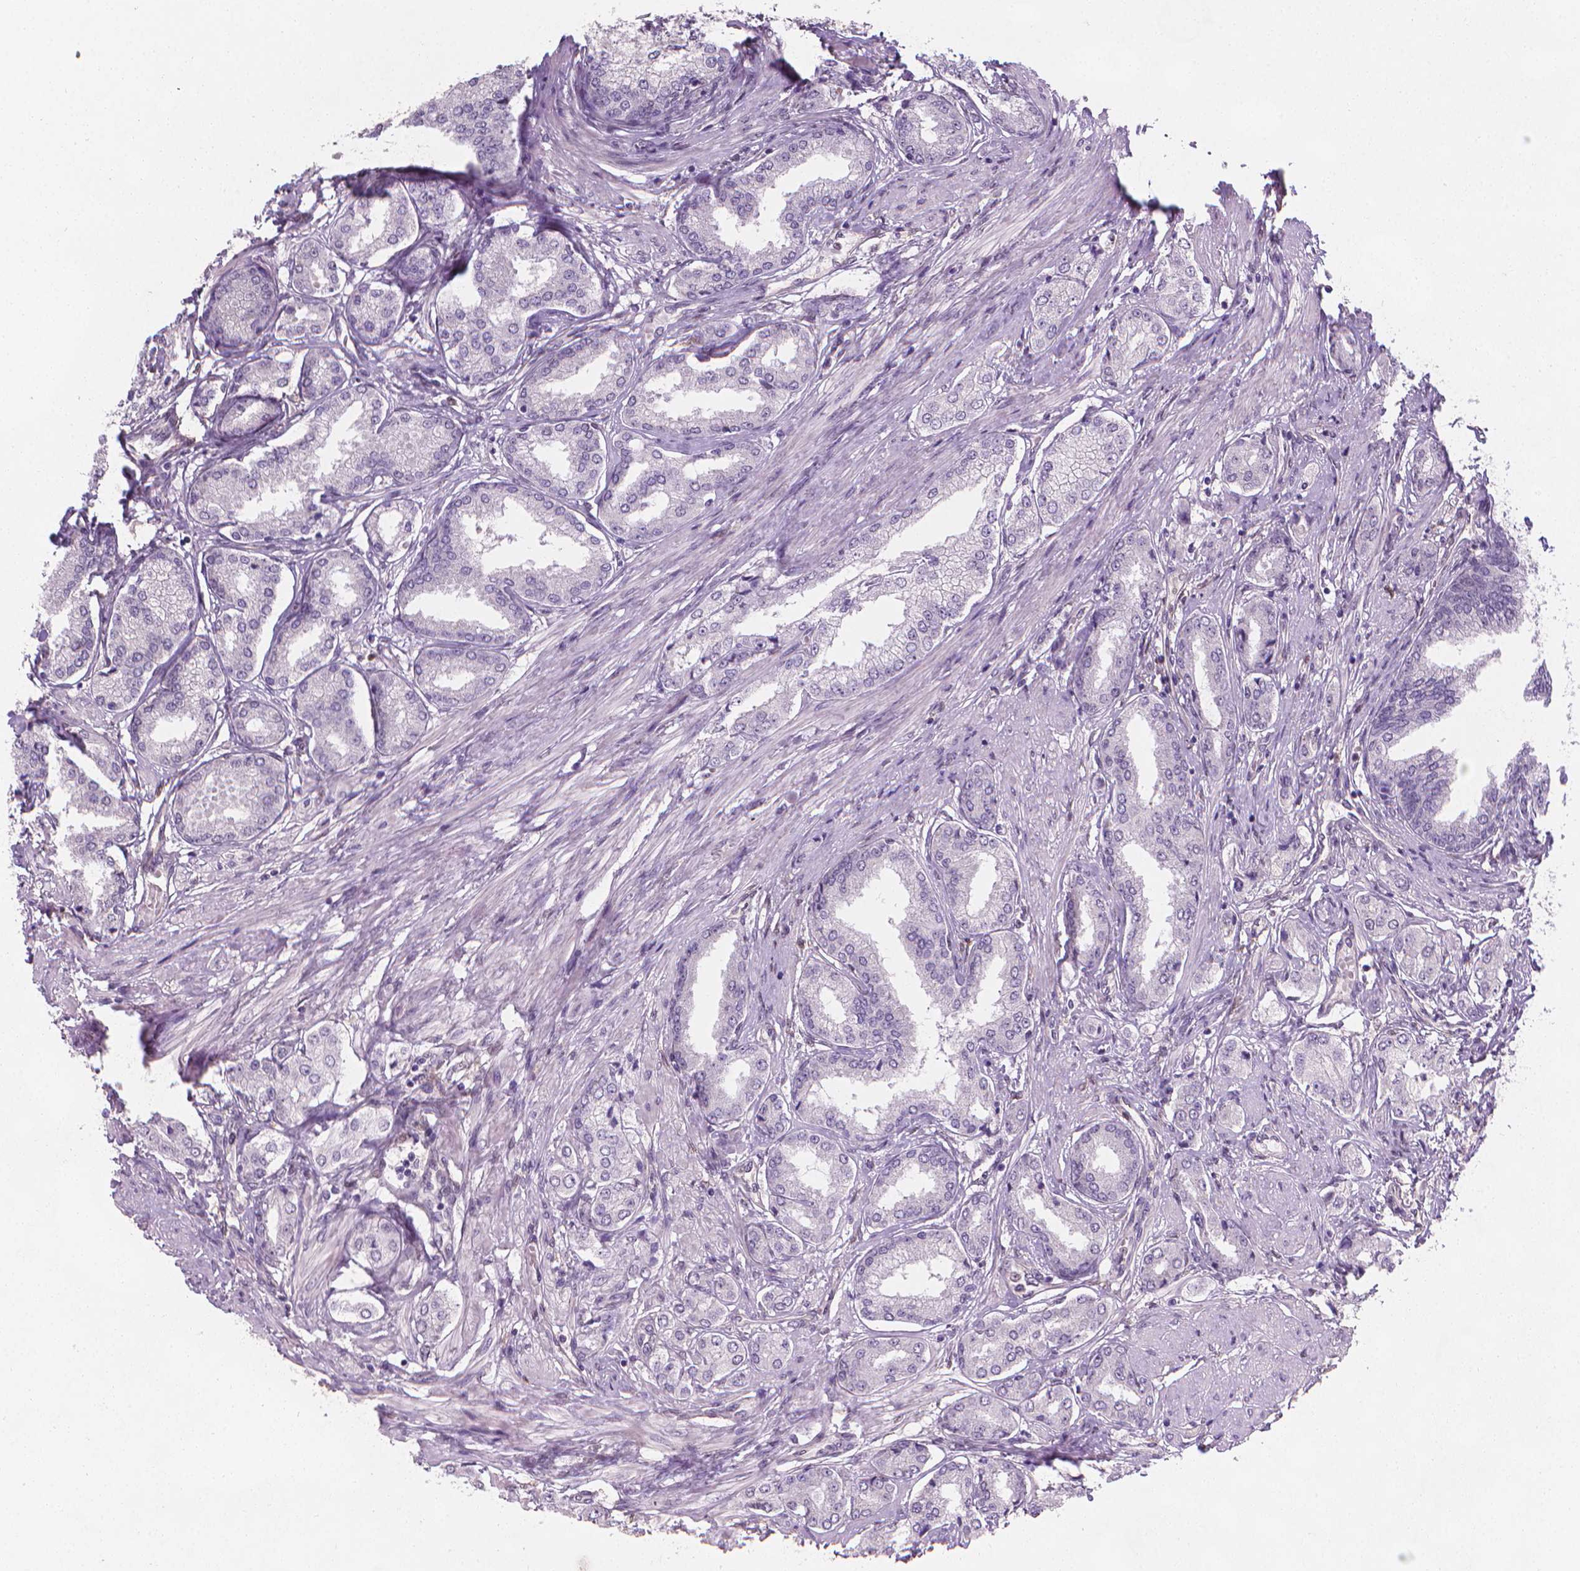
{"staining": {"intensity": "negative", "quantity": "none", "location": "none"}, "tissue": "prostate cancer", "cell_type": "Tumor cells", "image_type": "cancer", "snomed": [{"axis": "morphology", "description": "Adenocarcinoma, NOS"}, {"axis": "topography", "description": "Prostate"}], "caption": "A micrograph of adenocarcinoma (prostate) stained for a protein reveals no brown staining in tumor cells.", "gene": "TNFAIP2", "patient": {"sex": "male", "age": 63}}